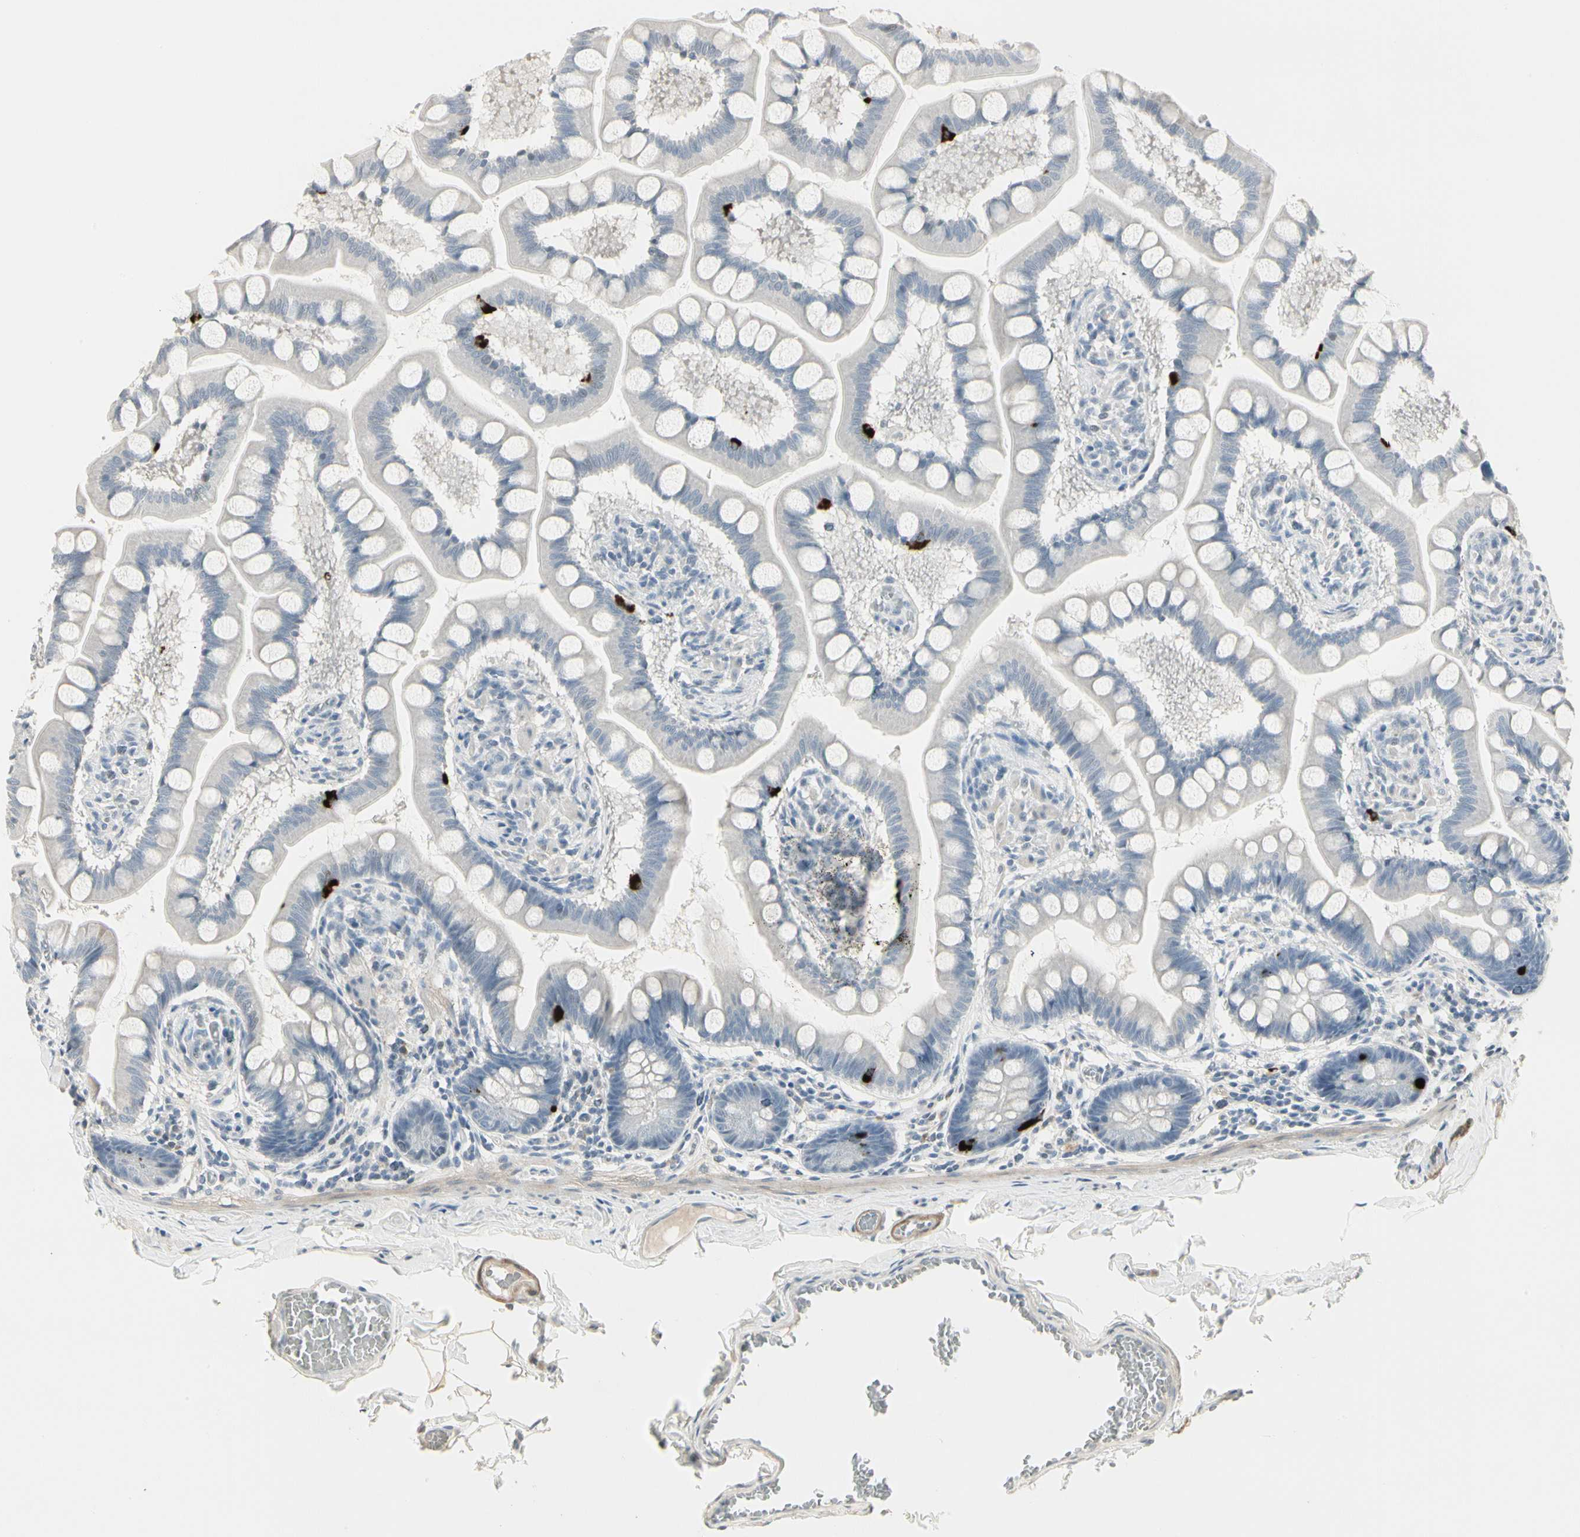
{"staining": {"intensity": "strong", "quantity": "<25%", "location": "cytoplasmic/membranous"}, "tissue": "small intestine", "cell_type": "Glandular cells", "image_type": "normal", "snomed": [{"axis": "morphology", "description": "Normal tissue, NOS"}, {"axis": "topography", "description": "Small intestine"}], "caption": "Normal small intestine displays strong cytoplasmic/membranous staining in about <25% of glandular cells, visualized by immunohistochemistry. The protein of interest is shown in brown color, while the nuclei are stained blue.", "gene": "DMPK", "patient": {"sex": "male", "age": 41}}